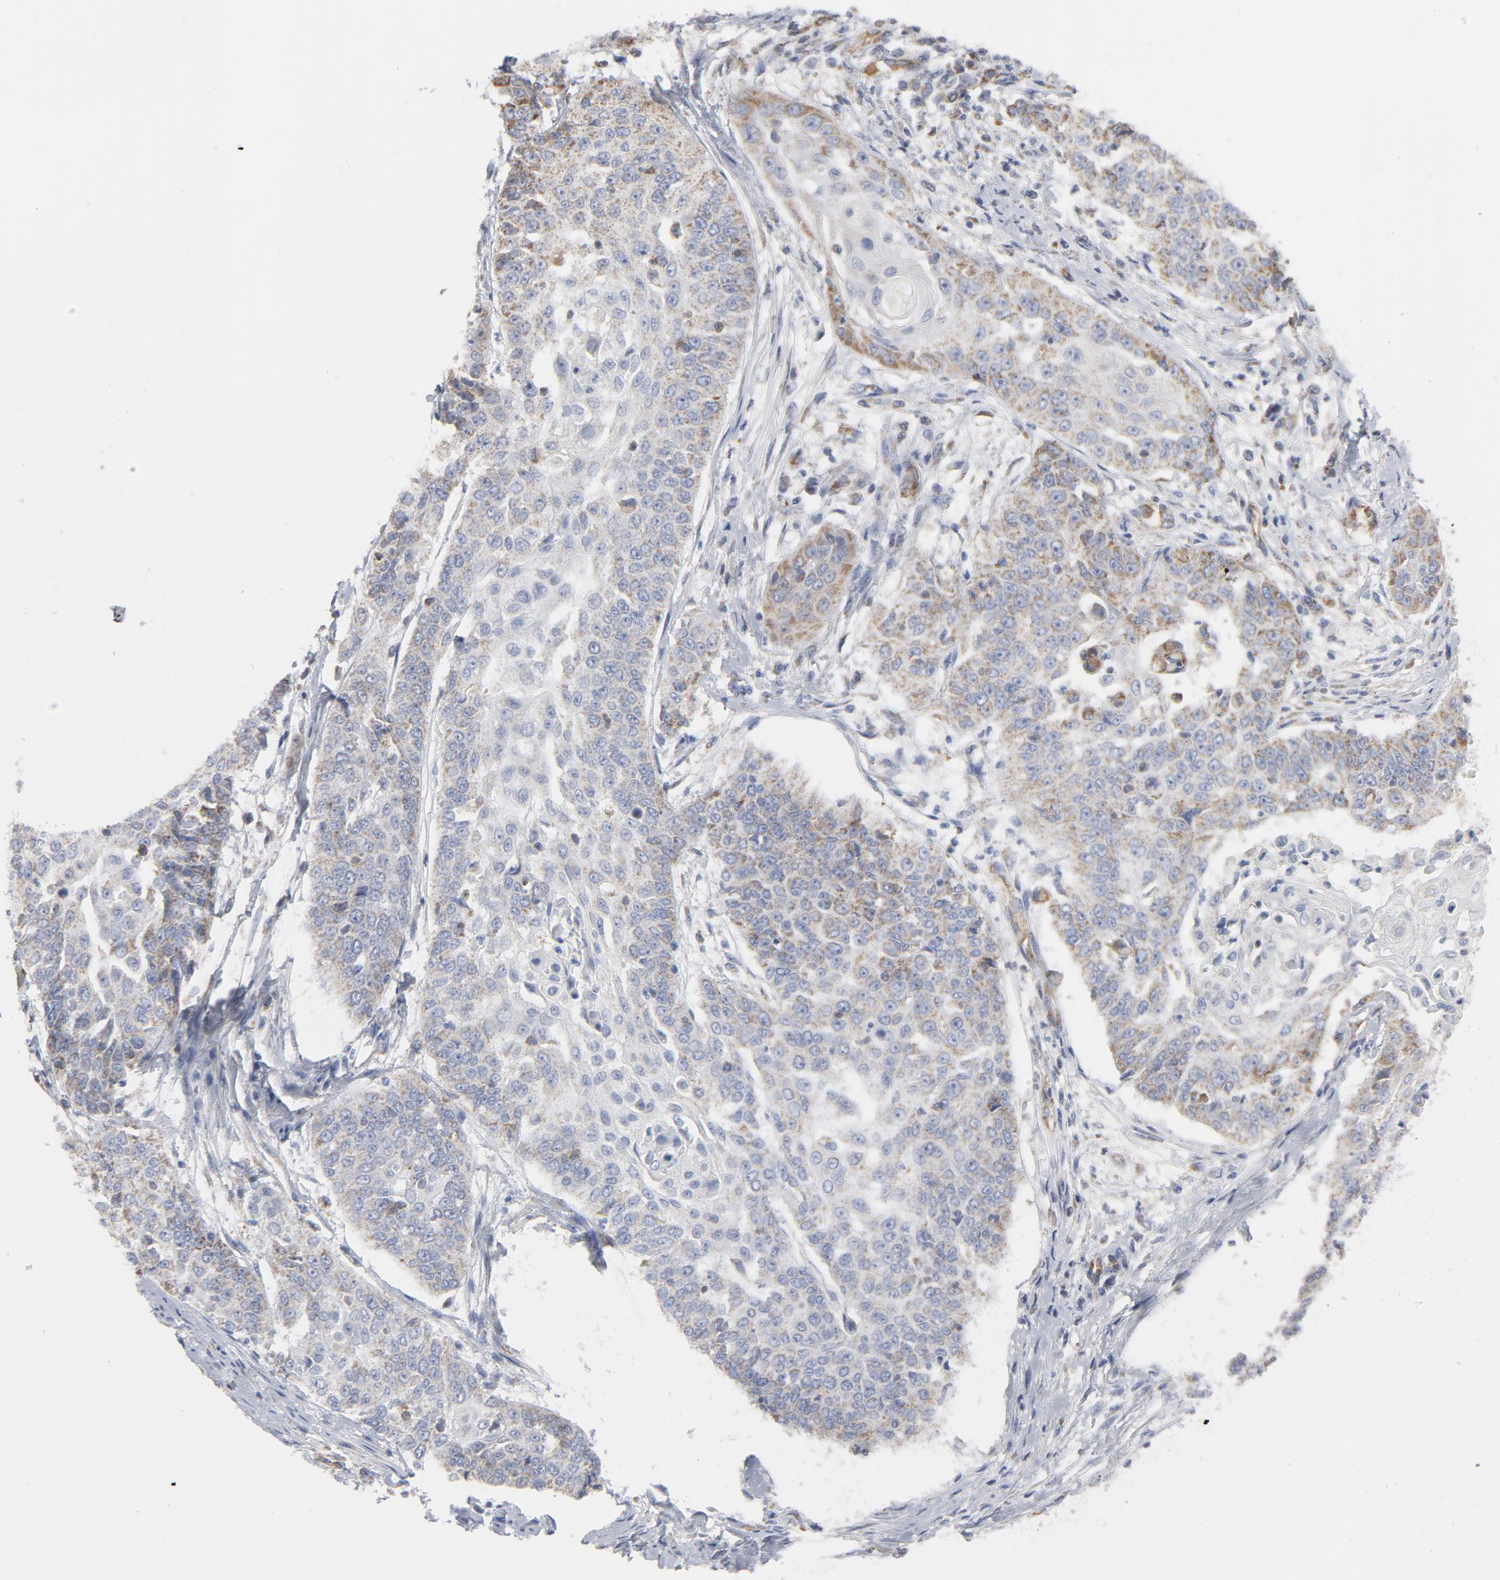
{"staining": {"intensity": "moderate", "quantity": ">75%", "location": "cytoplasmic/membranous"}, "tissue": "cervical cancer", "cell_type": "Tumor cells", "image_type": "cancer", "snomed": [{"axis": "morphology", "description": "Squamous cell carcinoma, NOS"}, {"axis": "topography", "description": "Cervix"}], "caption": "DAB (3,3'-diaminobenzidine) immunohistochemical staining of cervical cancer (squamous cell carcinoma) shows moderate cytoplasmic/membranous protein positivity in approximately >75% of tumor cells. Immunohistochemistry (ihc) stains the protein in brown and the nuclei are stained blue.", "gene": "OXA1L", "patient": {"sex": "female", "age": 64}}